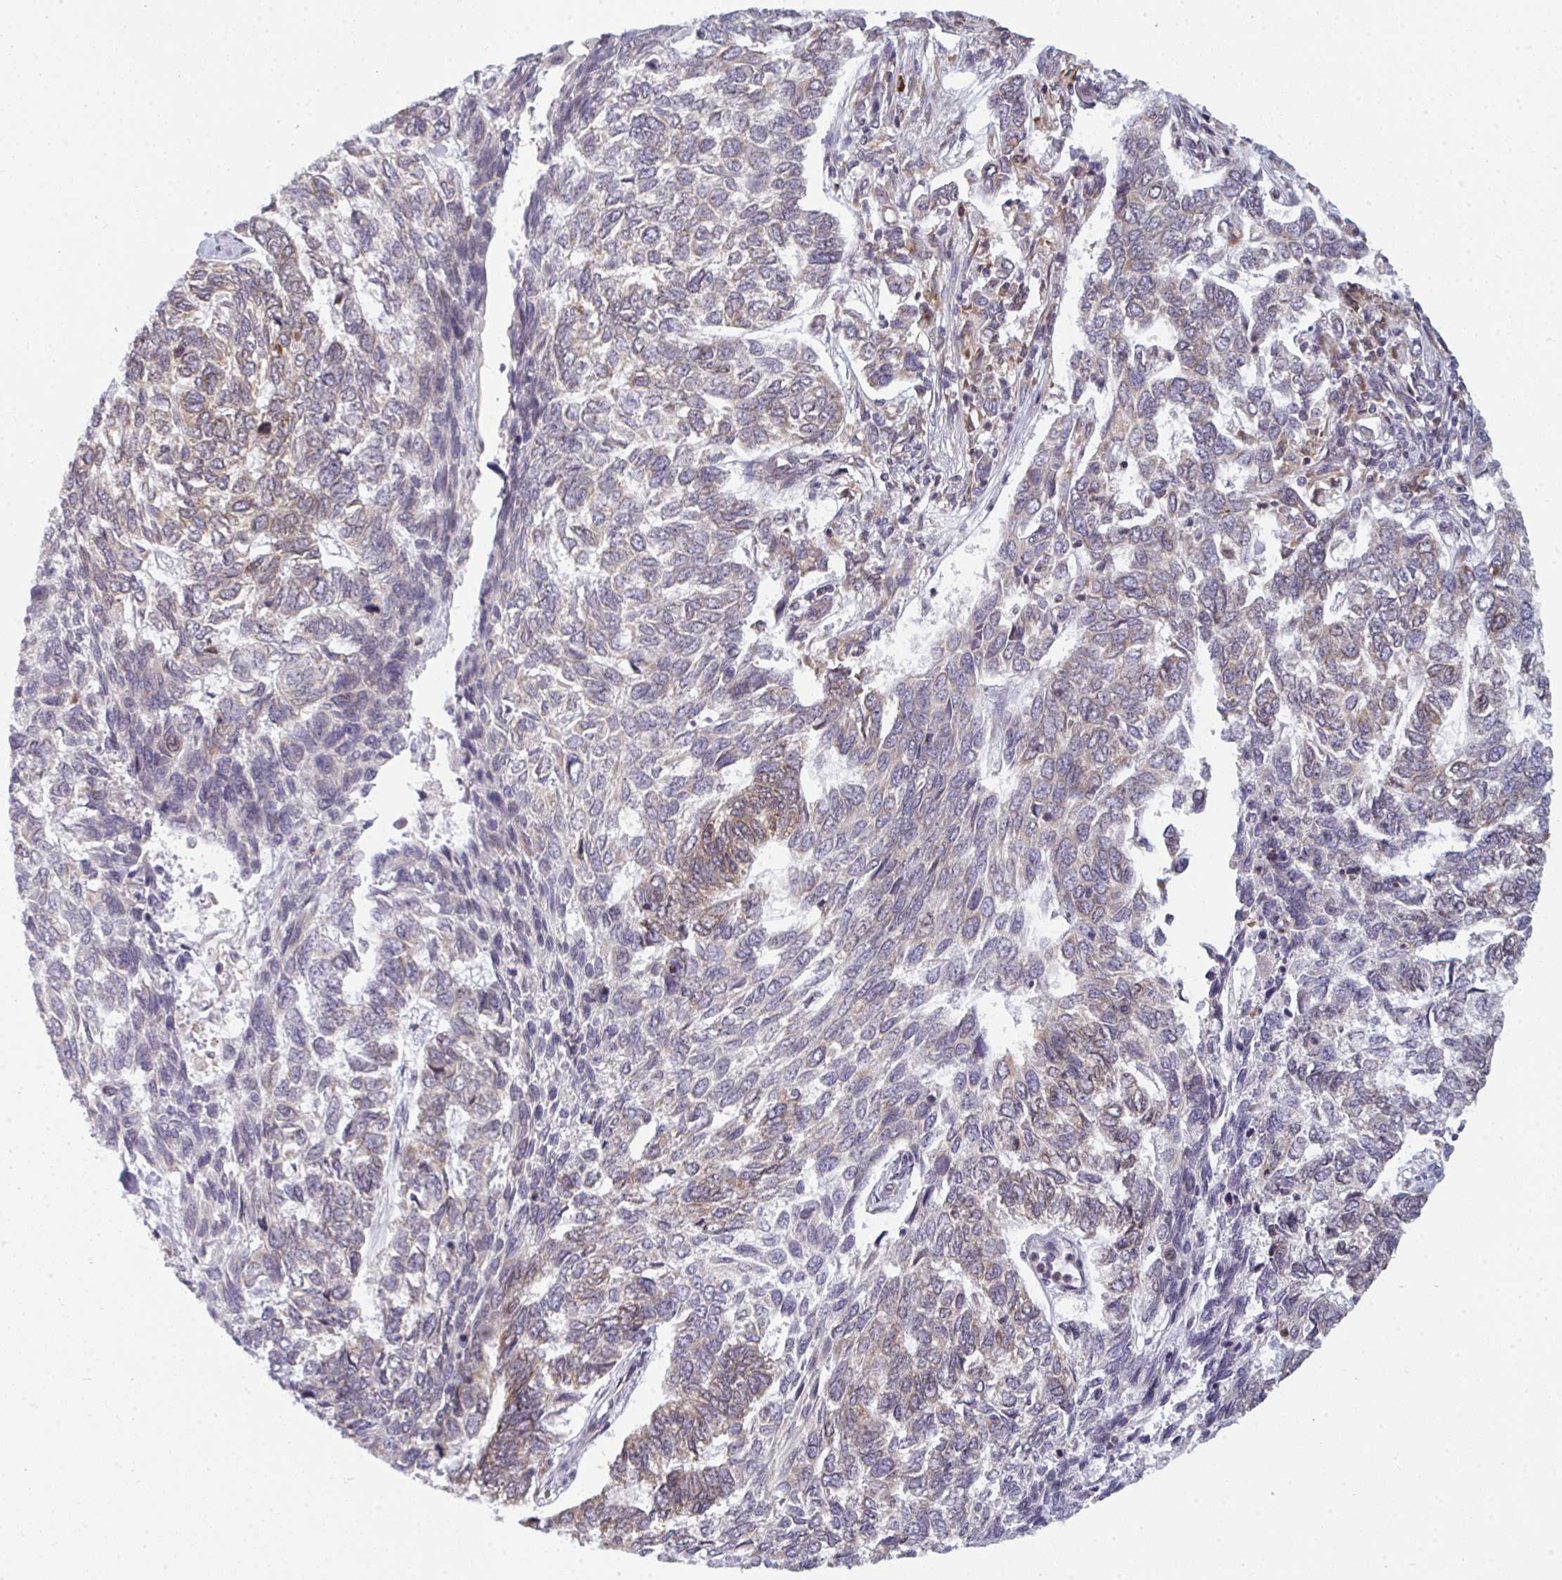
{"staining": {"intensity": "weak", "quantity": "<25%", "location": "cytoplasmic/membranous"}, "tissue": "skin cancer", "cell_type": "Tumor cells", "image_type": "cancer", "snomed": [{"axis": "morphology", "description": "Basal cell carcinoma"}, {"axis": "topography", "description": "Skin"}], "caption": "A high-resolution image shows immunohistochemistry staining of skin cancer, which exhibits no significant expression in tumor cells.", "gene": "LYSMD4", "patient": {"sex": "female", "age": 65}}